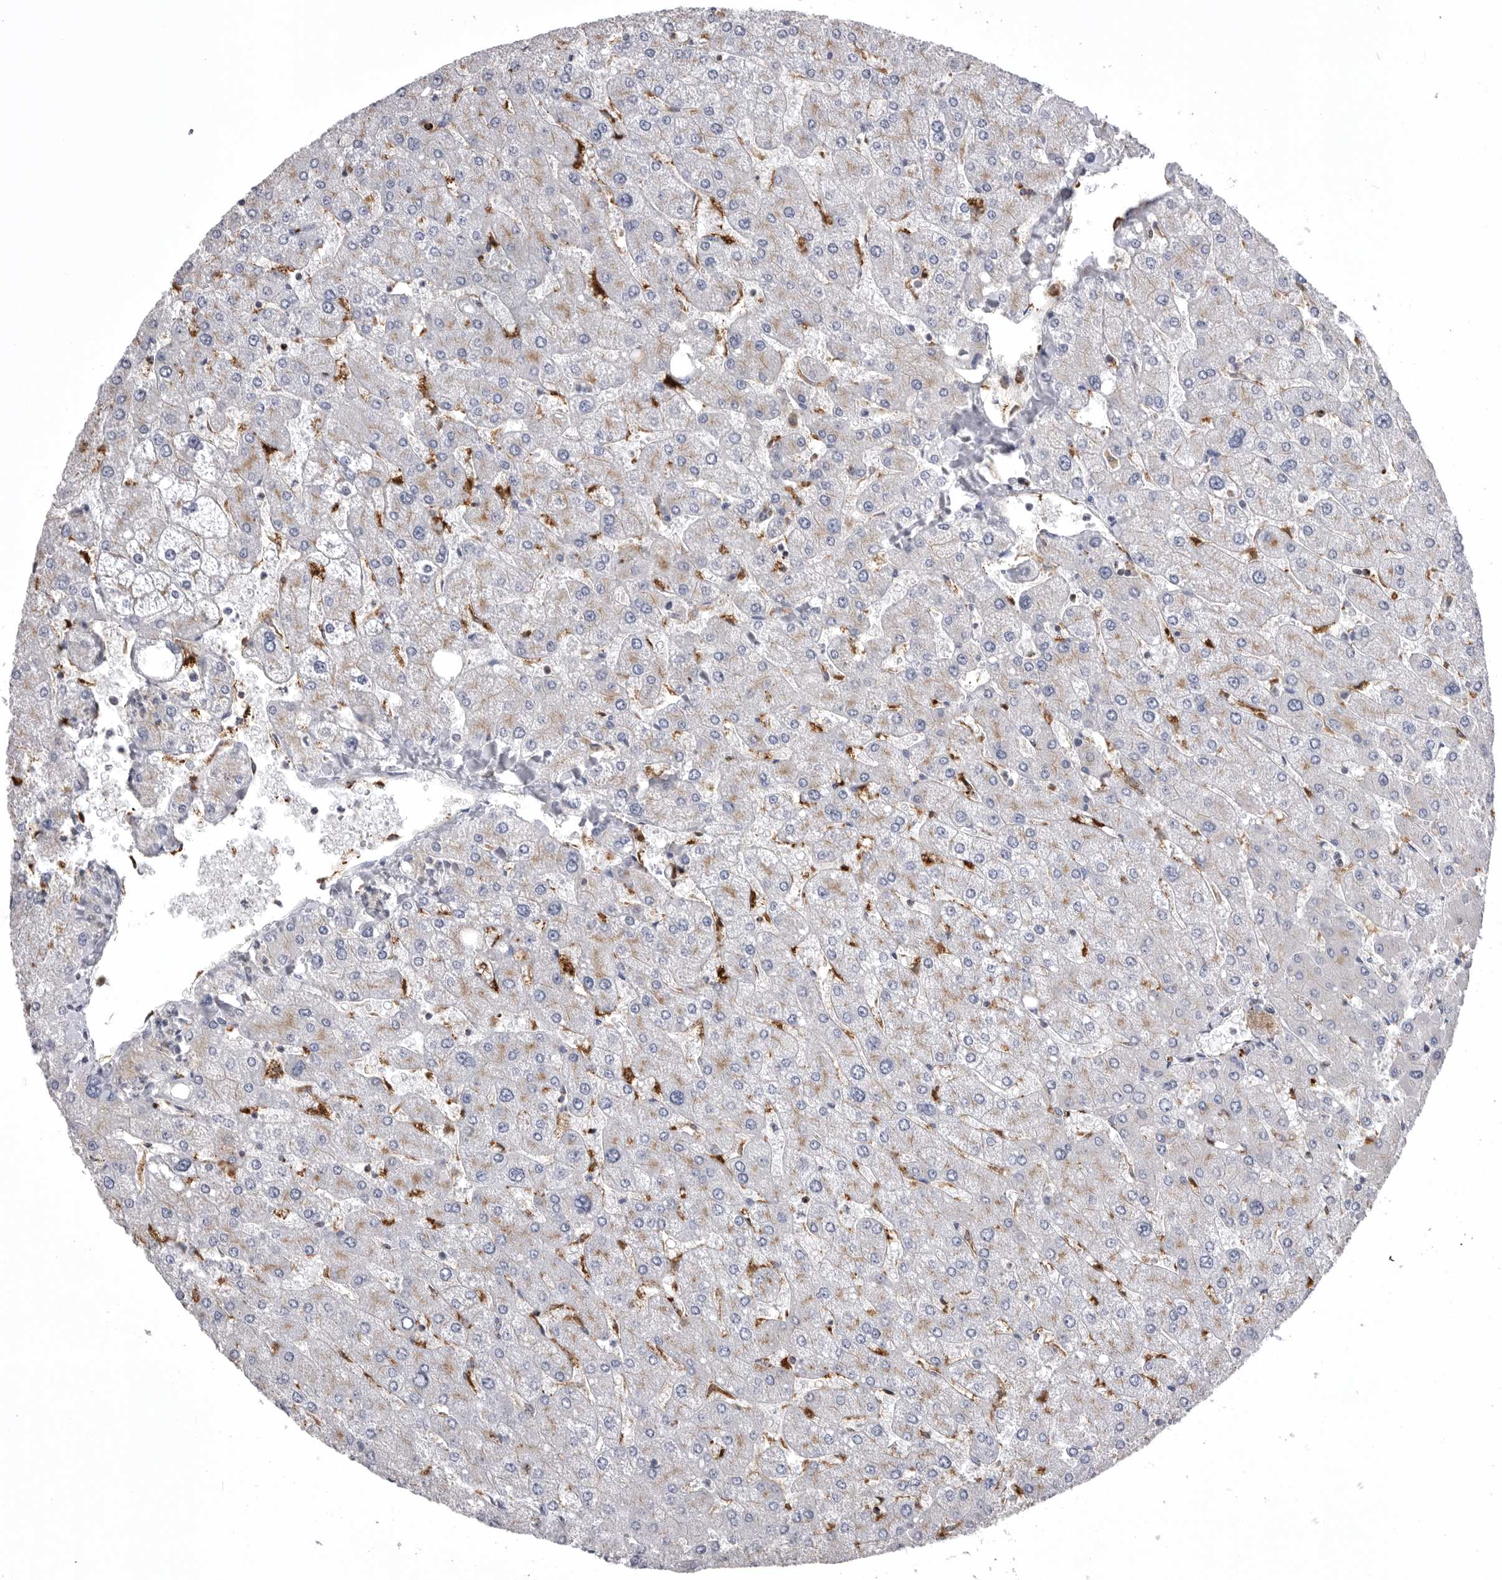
{"staining": {"intensity": "negative", "quantity": "none", "location": "none"}, "tissue": "liver", "cell_type": "Cholangiocytes", "image_type": "normal", "snomed": [{"axis": "morphology", "description": "Normal tissue, NOS"}, {"axis": "topography", "description": "Liver"}], "caption": "Immunohistochemistry (IHC) histopathology image of normal liver: liver stained with DAB demonstrates no significant protein positivity in cholangiocytes. The staining was performed using DAB (3,3'-diaminobenzidine) to visualize the protein expression in brown, while the nuclei were stained in blue with hematoxylin (Magnification: 20x).", "gene": "PSPN", "patient": {"sex": "male", "age": 55}}